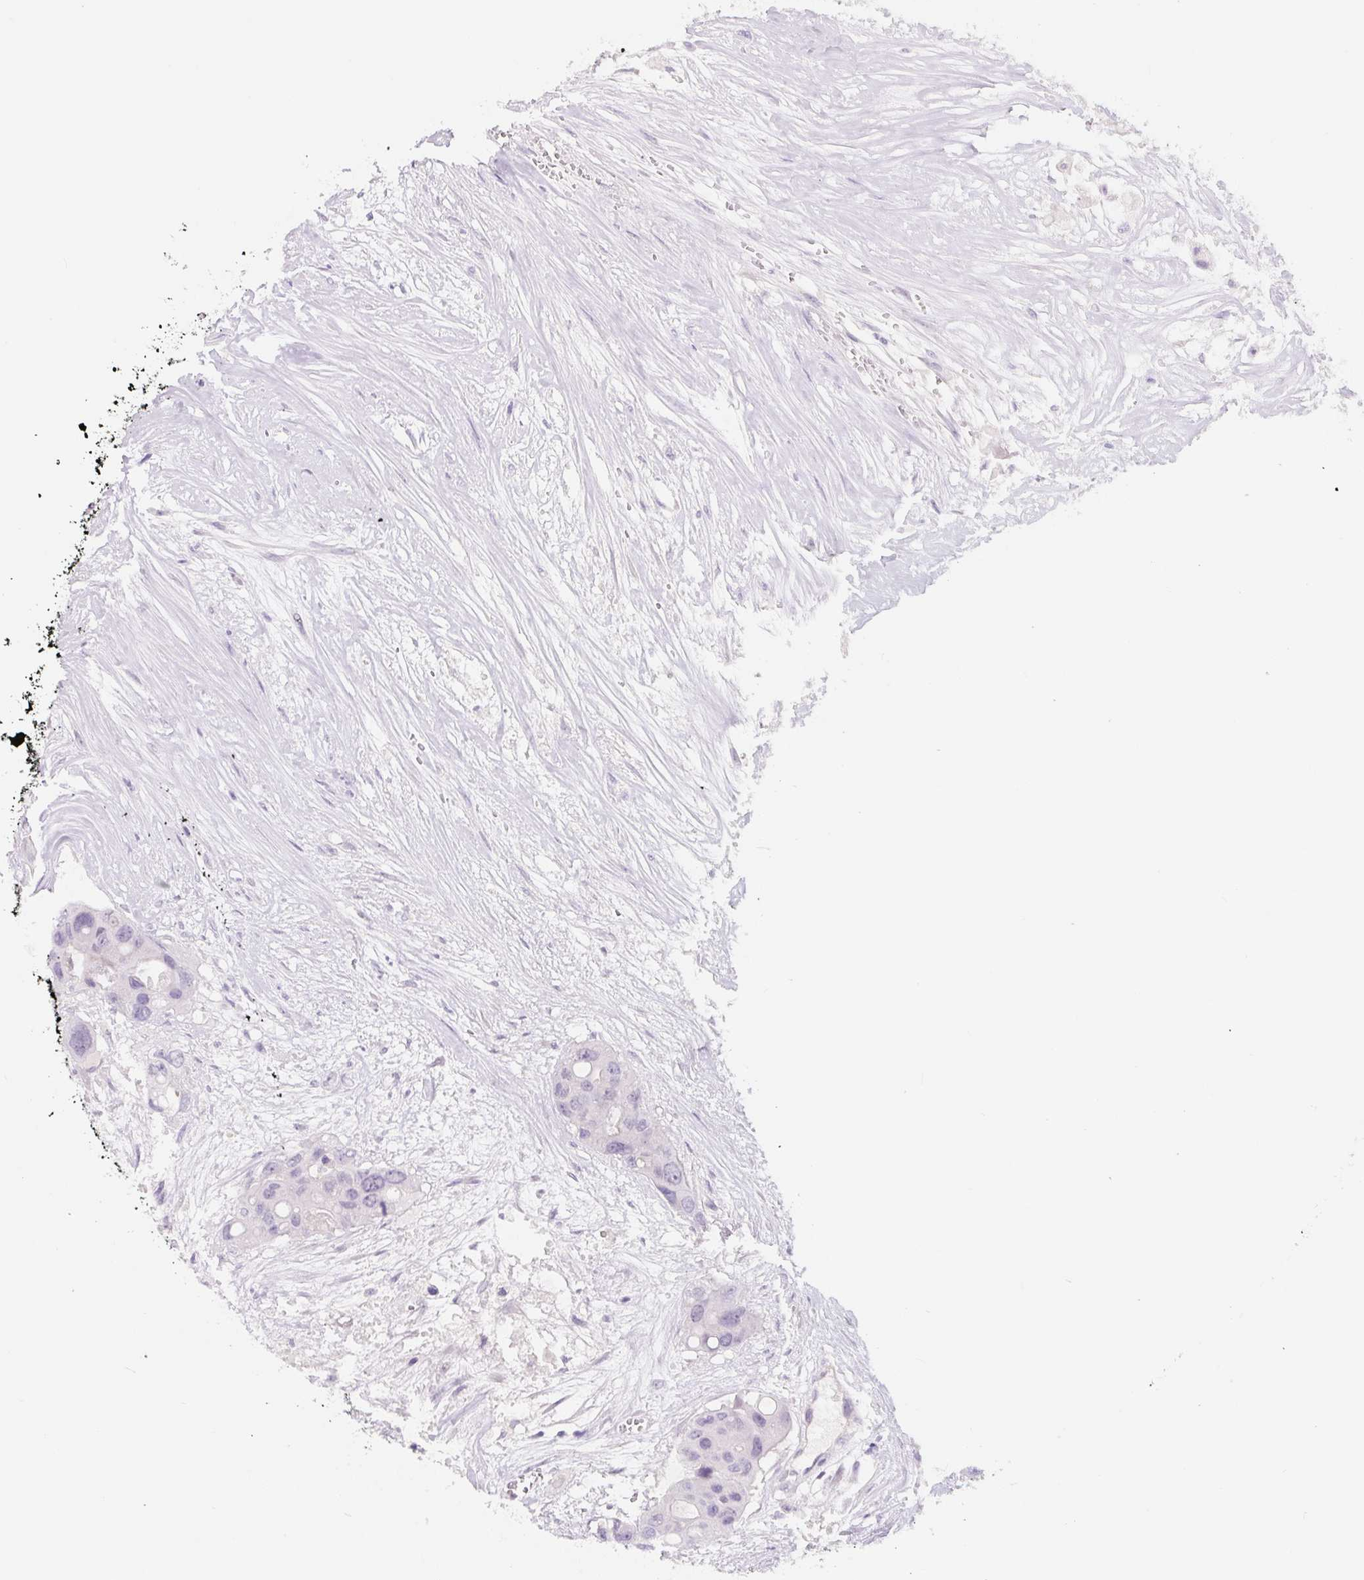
{"staining": {"intensity": "negative", "quantity": "none", "location": "none"}, "tissue": "colorectal cancer", "cell_type": "Tumor cells", "image_type": "cancer", "snomed": [{"axis": "morphology", "description": "Adenocarcinoma, NOS"}, {"axis": "topography", "description": "Colon"}], "caption": "Image shows no significant protein staining in tumor cells of colorectal adenocarcinoma.", "gene": "CCL25", "patient": {"sex": "male", "age": 77}}